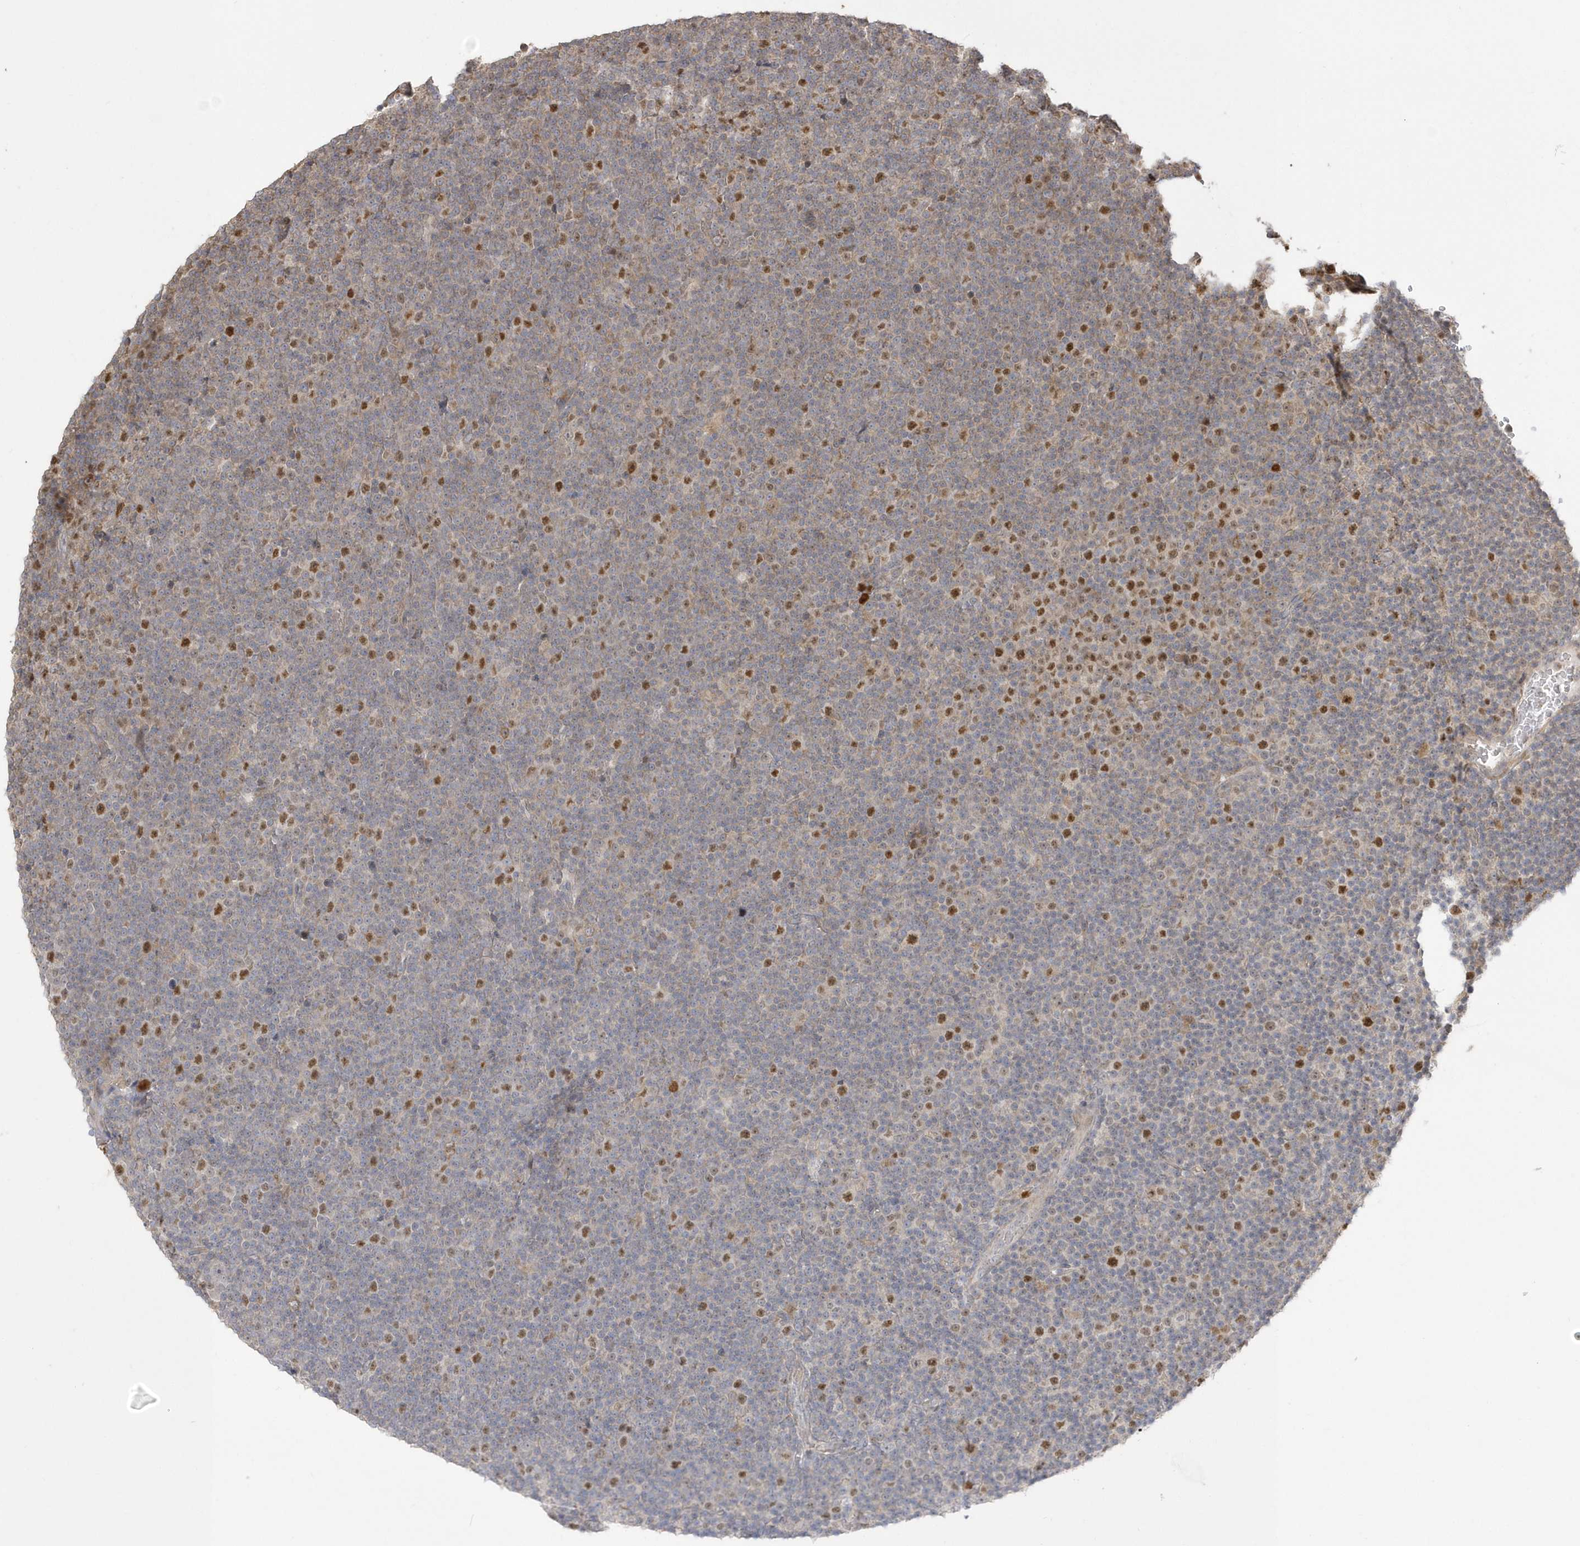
{"staining": {"intensity": "moderate", "quantity": "<25%", "location": "nuclear"}, "tissue": "lymphoma", "cell_type": "Tumor cells", "image_type": "cancer", "snomed": [{"axis": "morphology", "description": "Malignant lymphoma, non-Hodgkin's type, Low grade"}, {"axis": "topography", "description": "Lymph node"}], "caption": "Lymphoma was stained to show a protein in brown. There is low levels of moderate nuclear expression in approximately <25% of tumor cells.", "gene": "NAF1", "patient": {"sex": "female", "age": 67}}